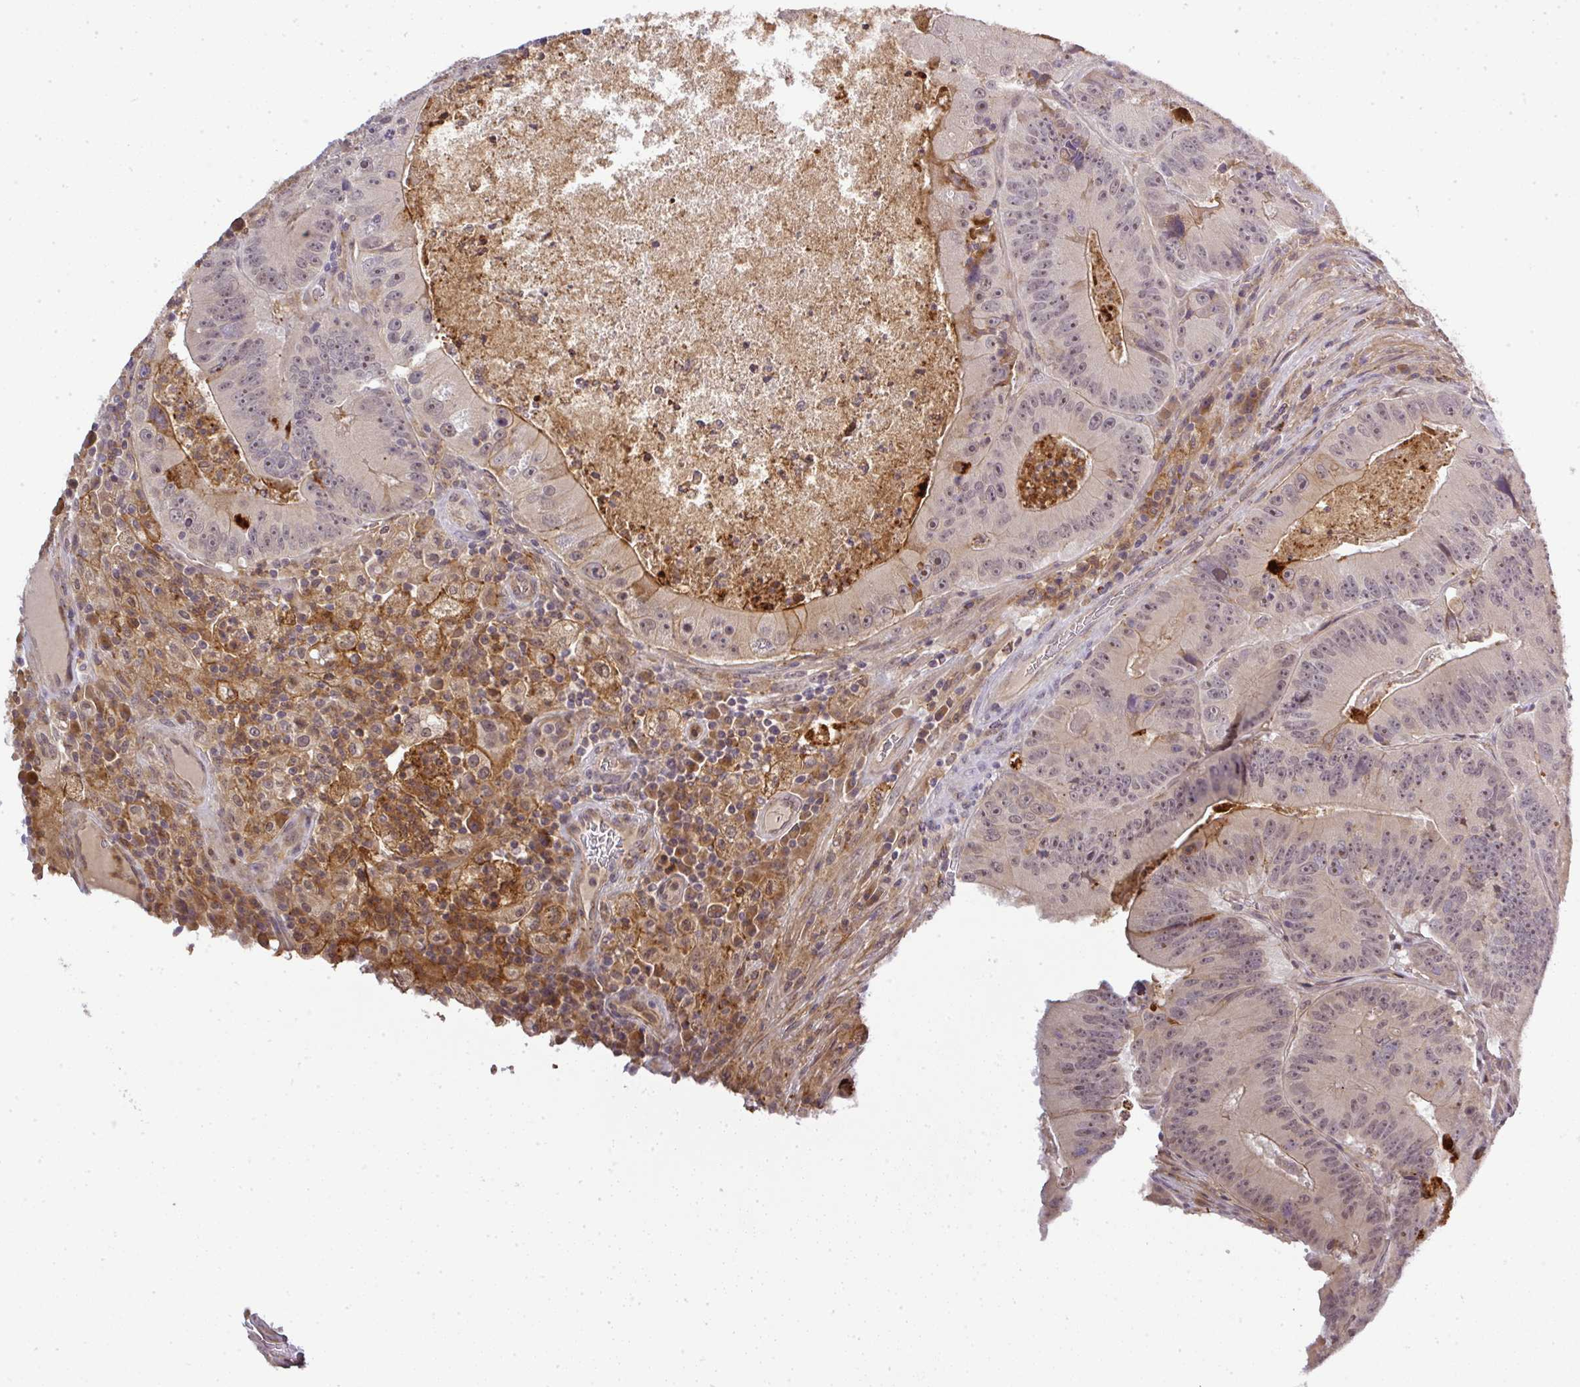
{"staining": {"intensity": "negative", "quantity": "none", "location": "none"}, "tissue": "colorectal cancer", "cell_type": "Tumor cells", "image_type": "cancer", "snomed": [{"axis": "morphology", "description": "Adenocarcinoma, NOS"}, {"axis": "topography", "description": "Colon"}], "caption": "This is an immunohistochemistry micrograph of human colorectal cancer (adenocarcinoma). There is no expression in tumor cells.", "gene": "FAM153A", "patient": {"sex": "female", "age": 86}}